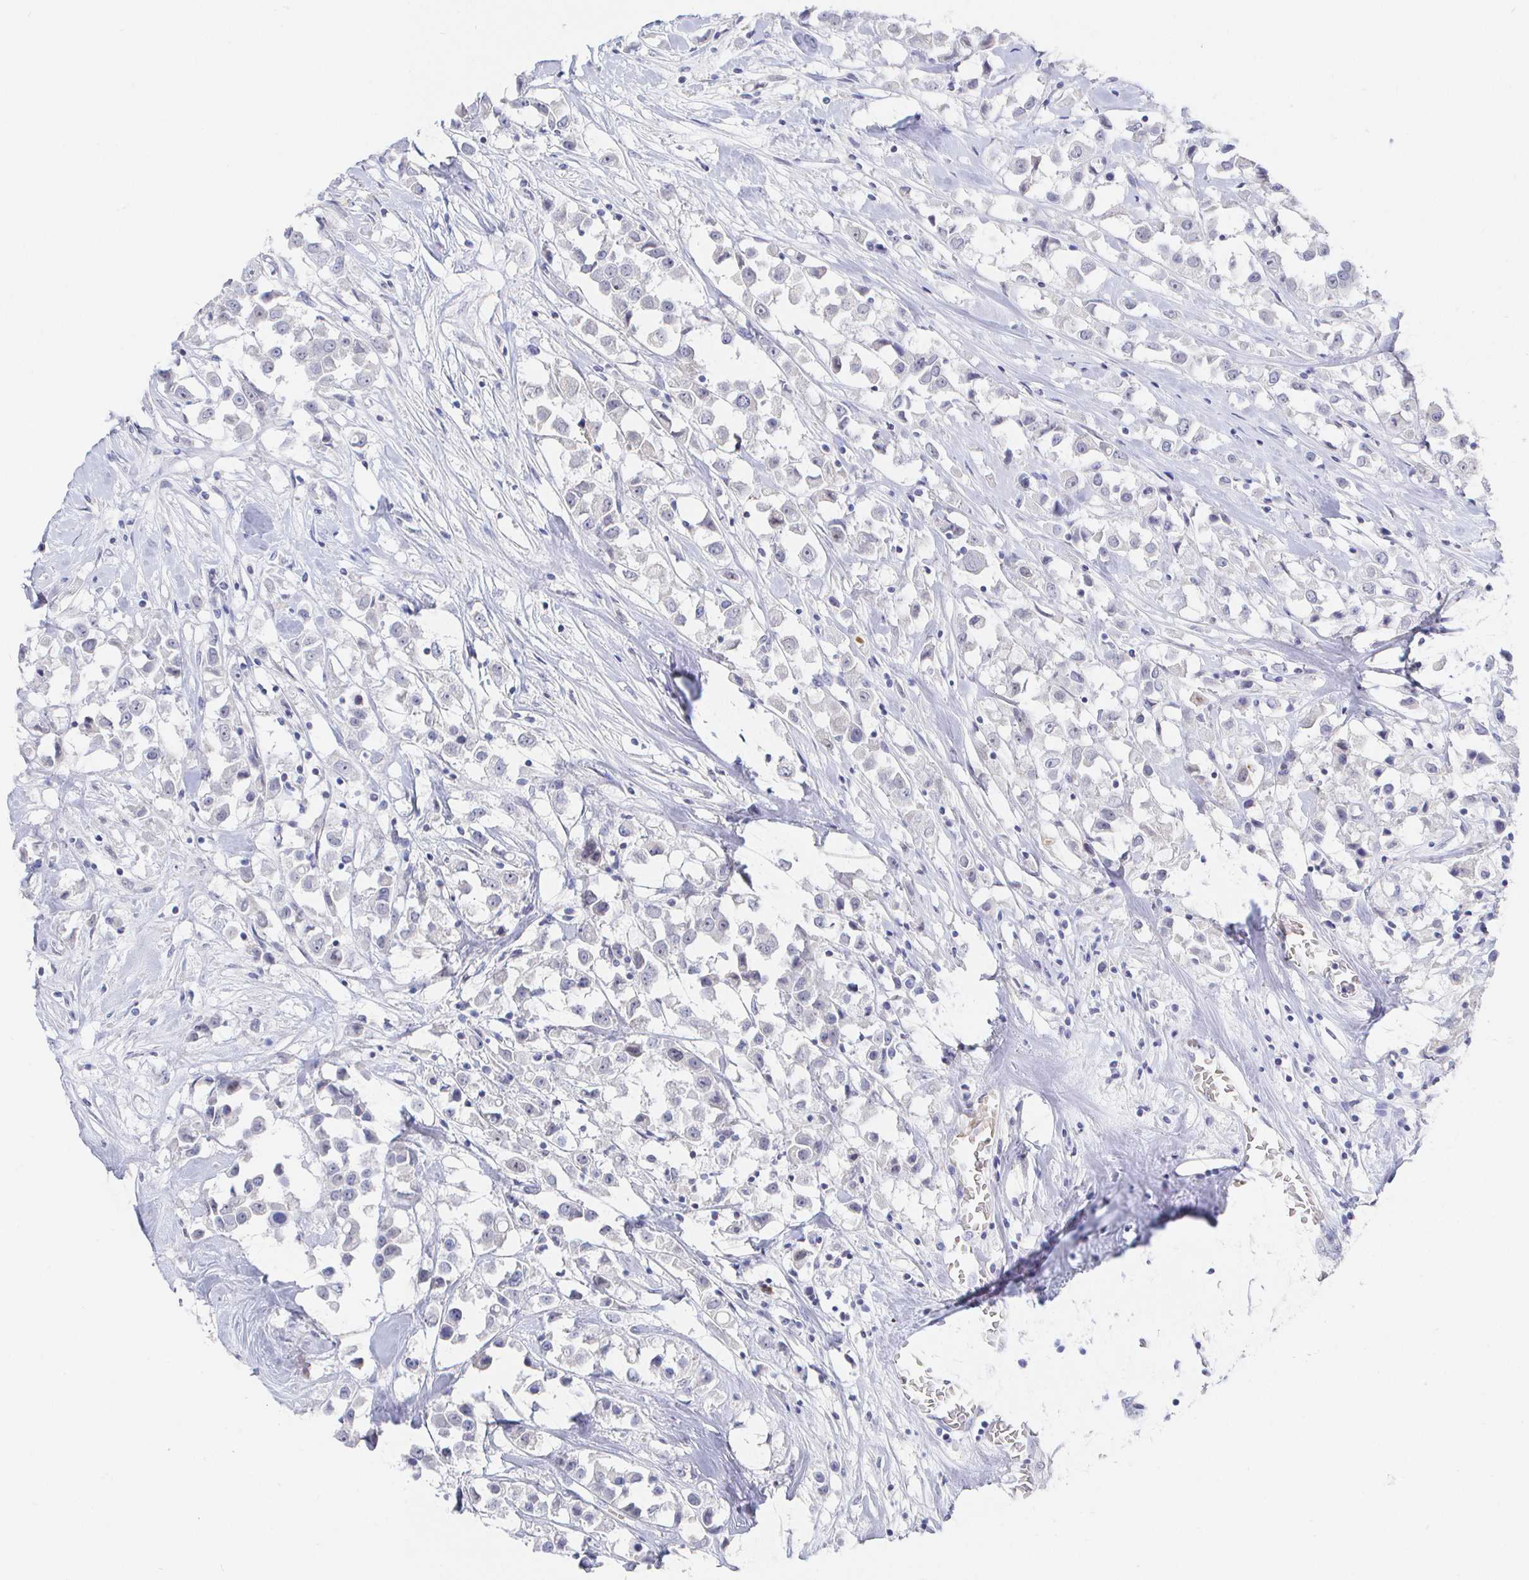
{"staining": {"intensity": "negative", "quantity": "none", "location": "none"}, "tissue": "breast cancer", "cell_type": "Tumor cells", "image_type": "cancer", "snomed": [{"axis": "morphology", "description": "Duct carcinoma"}, {"axis": "topography", "description": "Breast"}], "caption": "The micrograph shows no significant positivity in tumor cells of infiltrating ductal carcinoma (breast). (DAB (3,3'-diaminobenzidine) IHC with hematoxylin counter stain).", "gene": "LRRC23", "patient": {"sex": "female", "age": 61}}